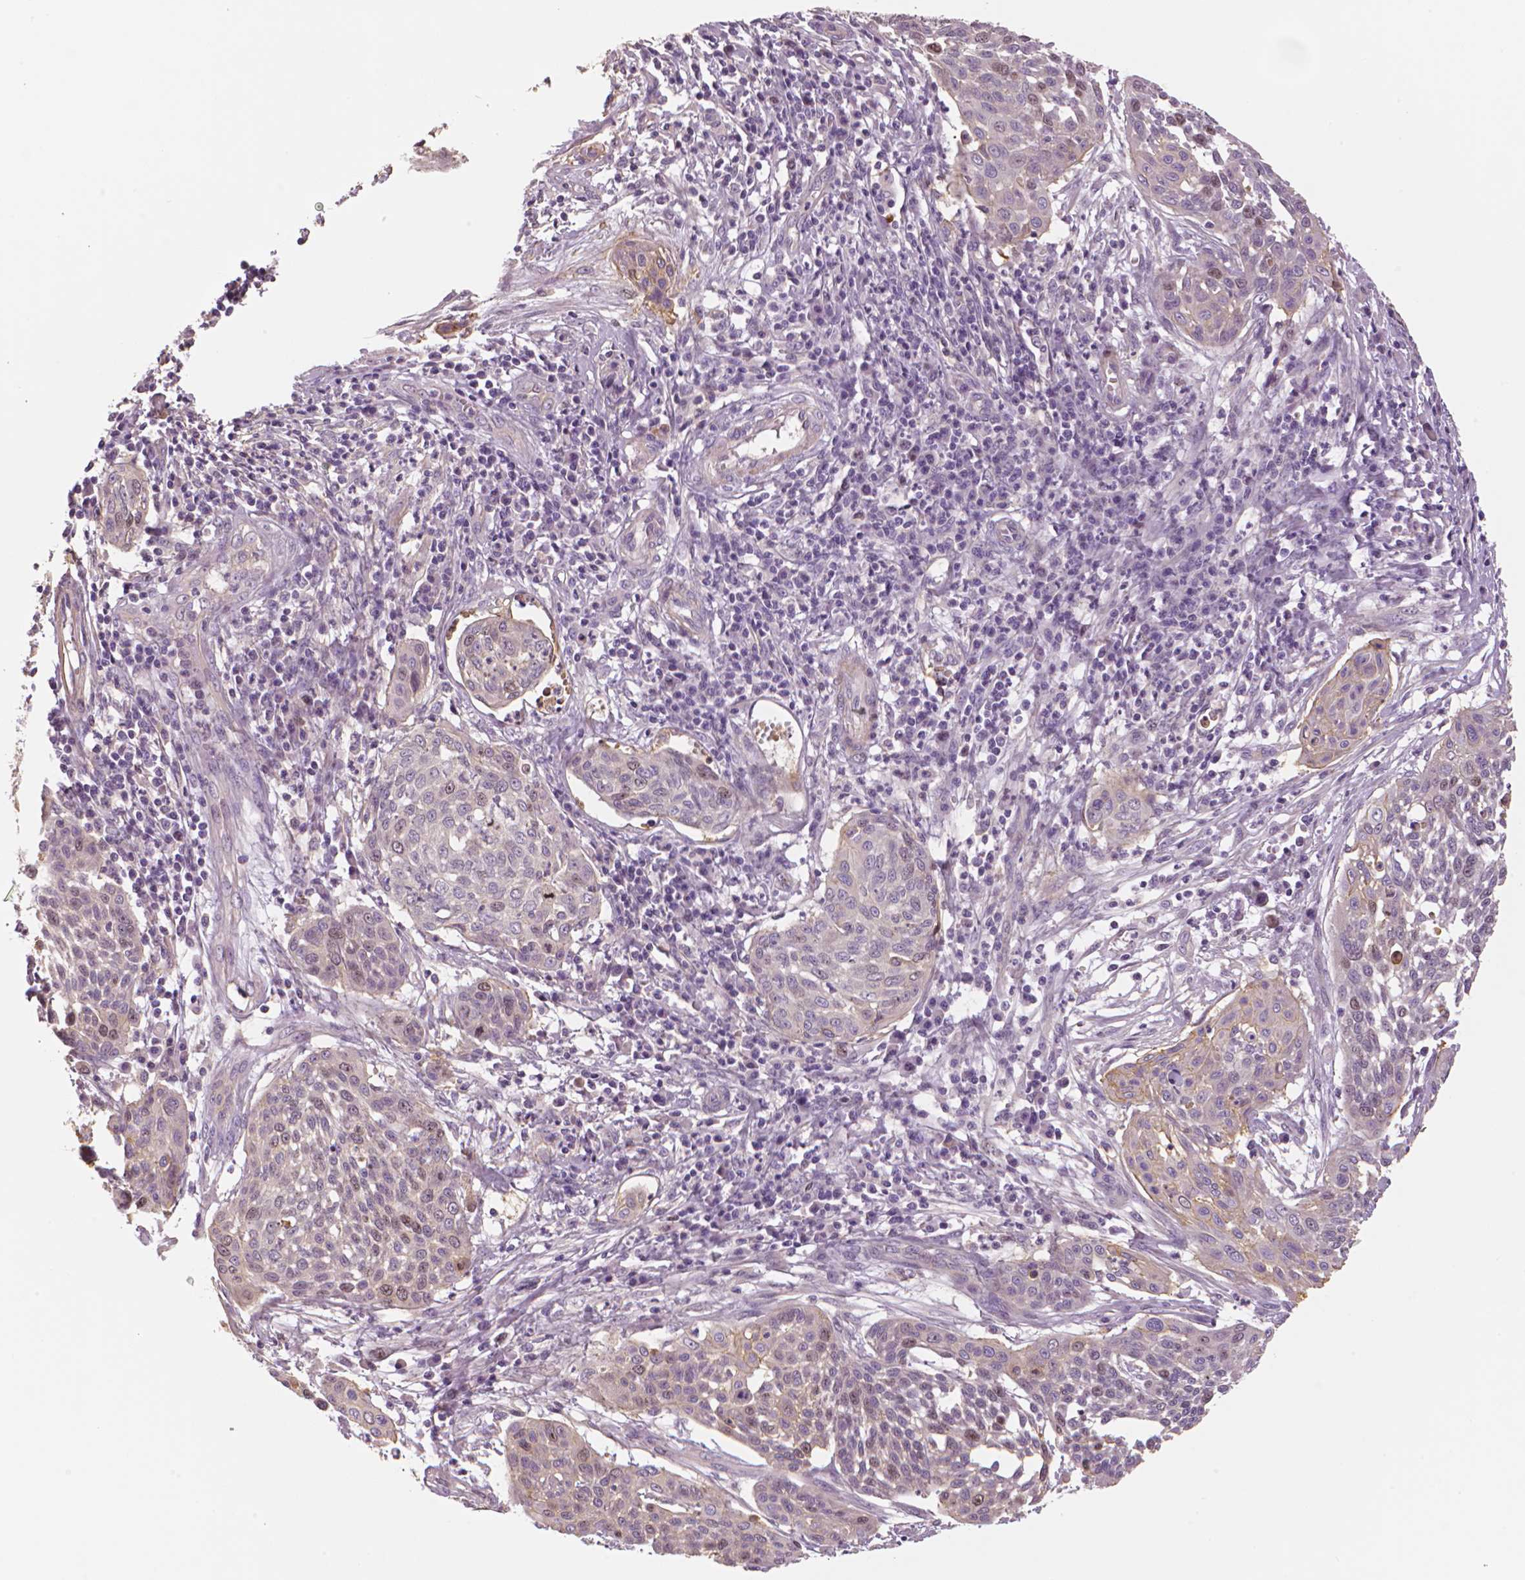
{"staining": {"intensity": "weak", "quantity": "<25%", "location": "nuclear"}, "tissue": "cervical cancer", "cell_type": "Tumor cells", "image_type": "cancer", "snomed": [{"axis": "morphology", "description": "Squamous cell carcinoma, NOS"}, {"axis": "topography", "description": "Cervix"}], "caption": "An image of human squamous cell carcinoma (cervical) is negative for staining in tumor cells. (DAB (3,3'-diaminobenzidine) IHC with hematoxylin counter stain).", "gene": "MKI67", "patient": {"sex": "female", "age": 34}}